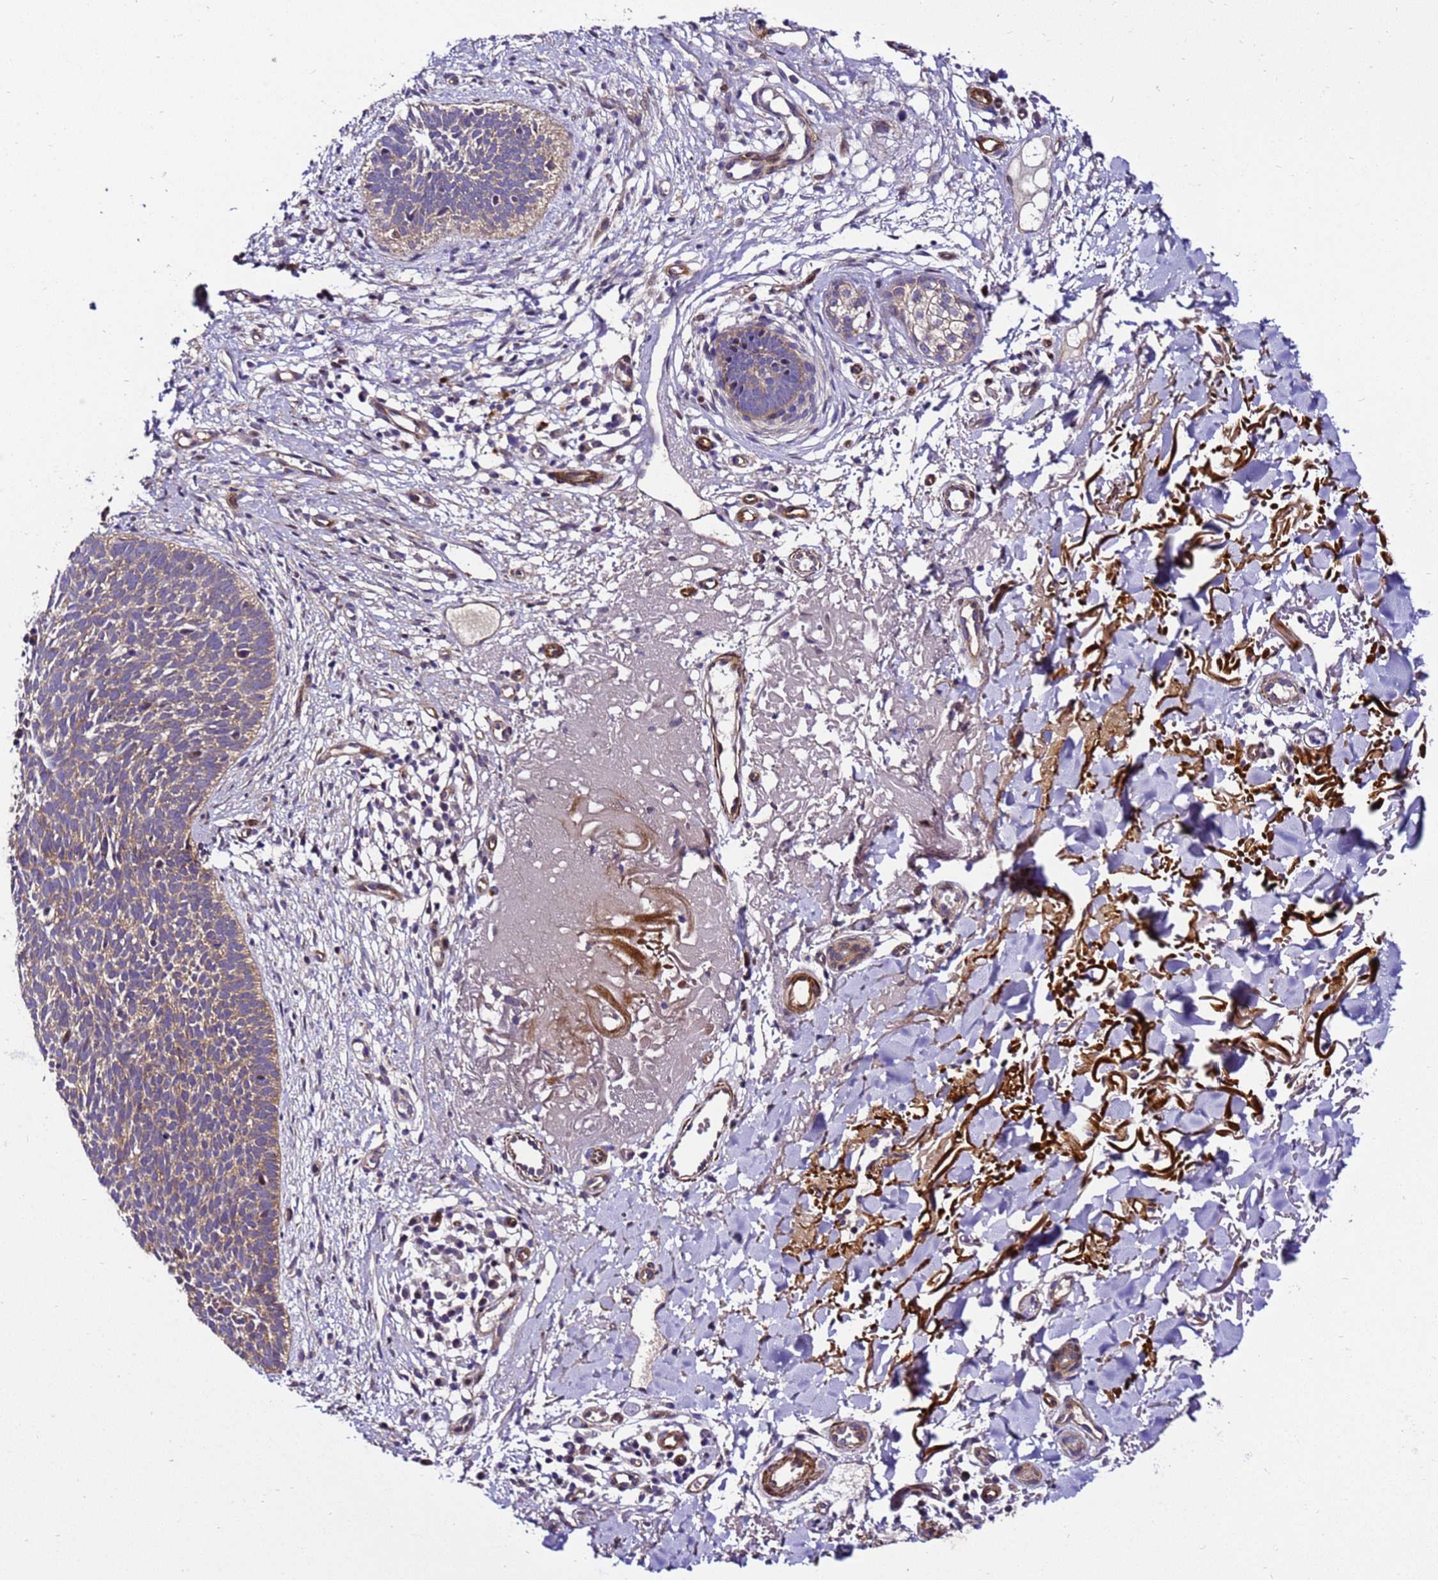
{"staining": {"intensity": "moderate", "quantity": ">75%", "location": "cytoplasmic/membranous"}, "tissue": "skin cancer", "cell_type": "Tumor cells", "image_type": "cancer", "snomed": [{"axis": "morphology", "description": "Basal cell carcinoma"}, {"axis": "topography", "description": "Skin"}], "caption": "Basal cell carcinoma (skin) stained with IHC demonstrates moderate cytoplasmic/membranous expression in about >75% of tumor cells.", "gene": "ZNF417", "patient": {"sex": "male", "age": 84}}